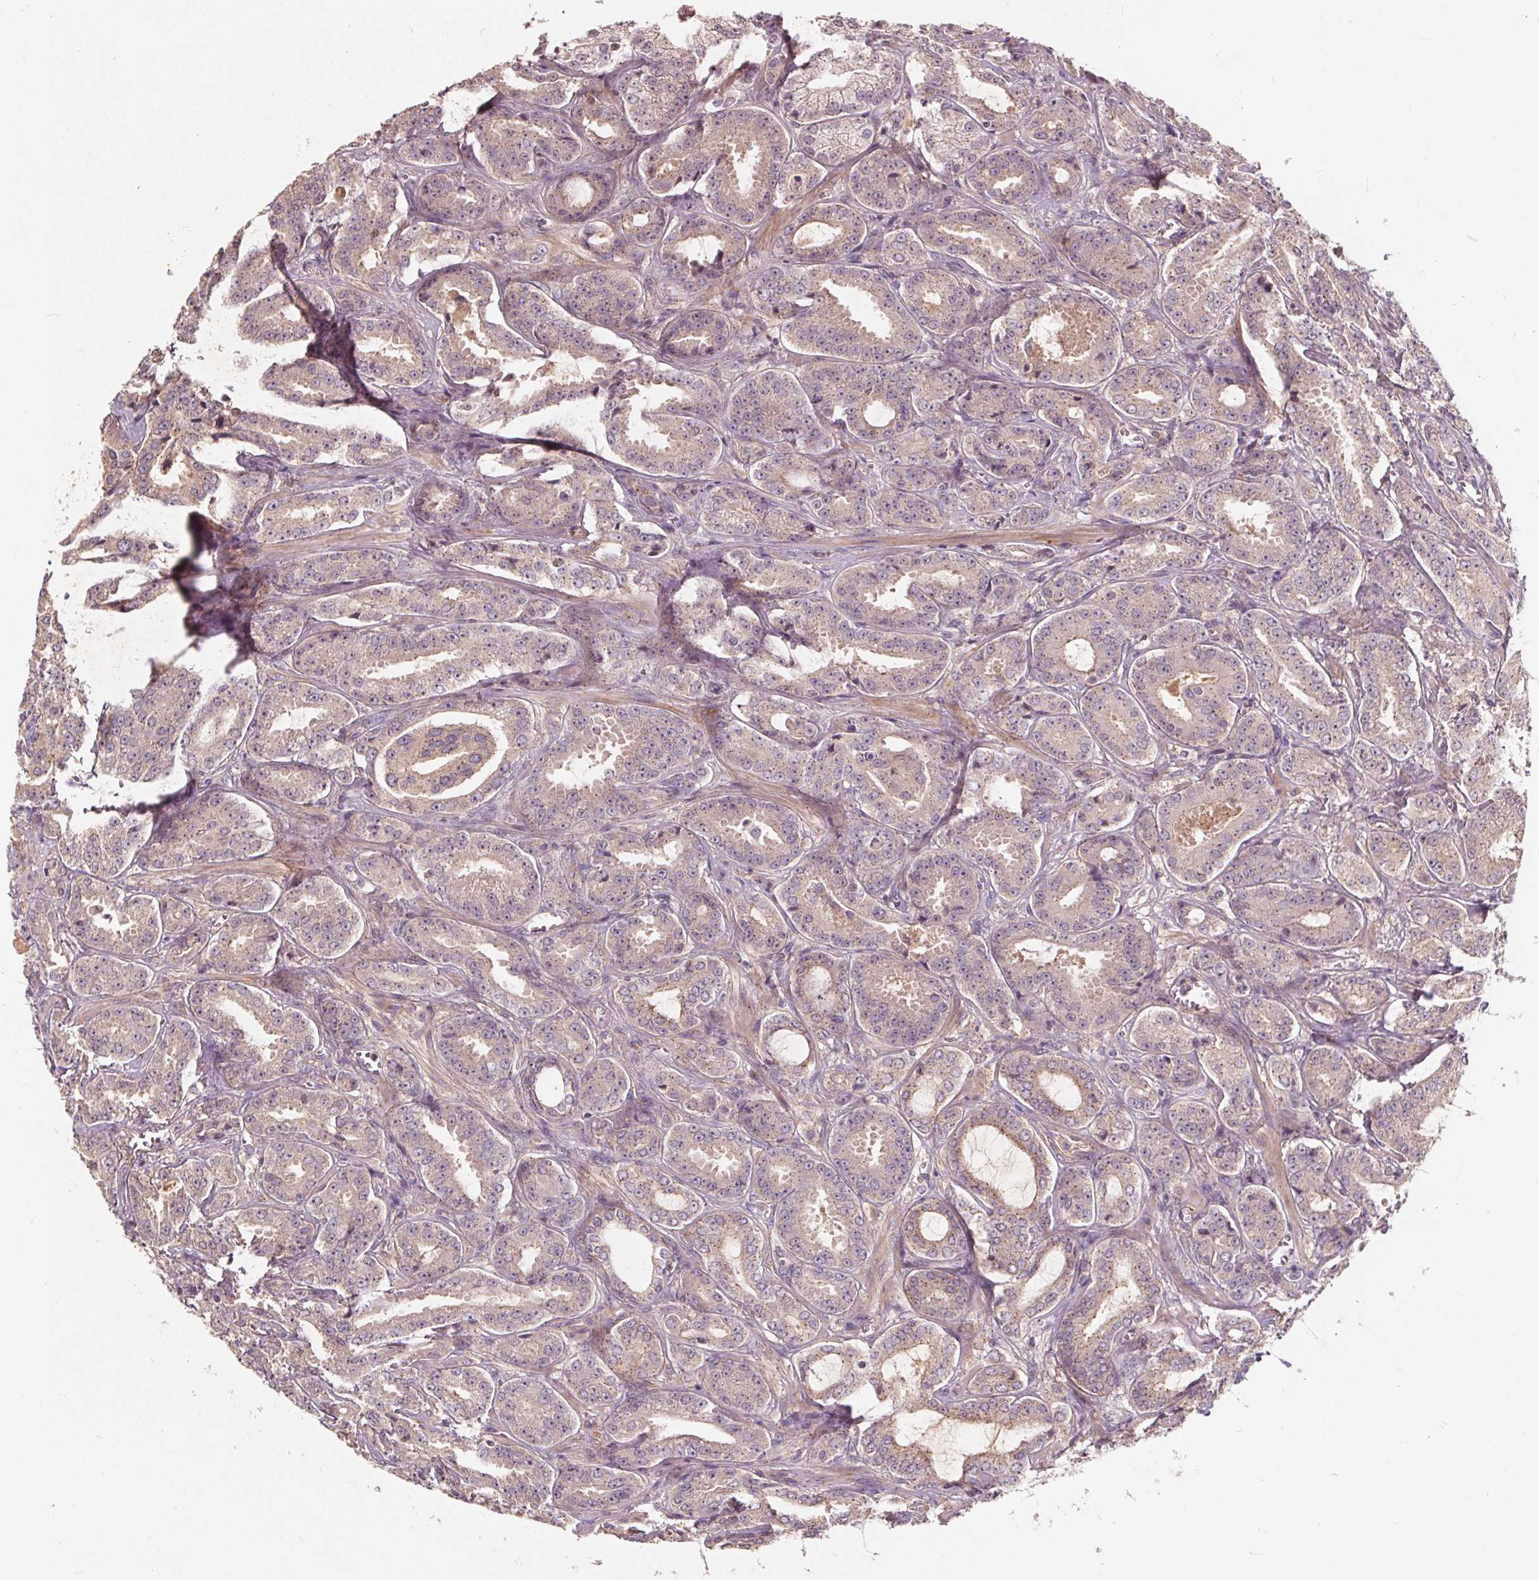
{"staining": {"intensity": "weak", "quantity": "<25%", "location": "cytoplasmic/membranous"}, "tissue": "prostate cancer", "cell_type": "Tumor cells", "image_type": "cancer", "snomed": [{"axis": "morphology", "description": "Adenocarcinoma, High grade"}, {"axis": "topography", "description": "Prostate"}], "caption": "Photomicrograph shows no protein staining in tumor cells of prostate cancer (adenocarcinoma (high-grade)) tissue.", "gene": "CSNK1G2", "patient": {"sex": "male", "age": 64}}